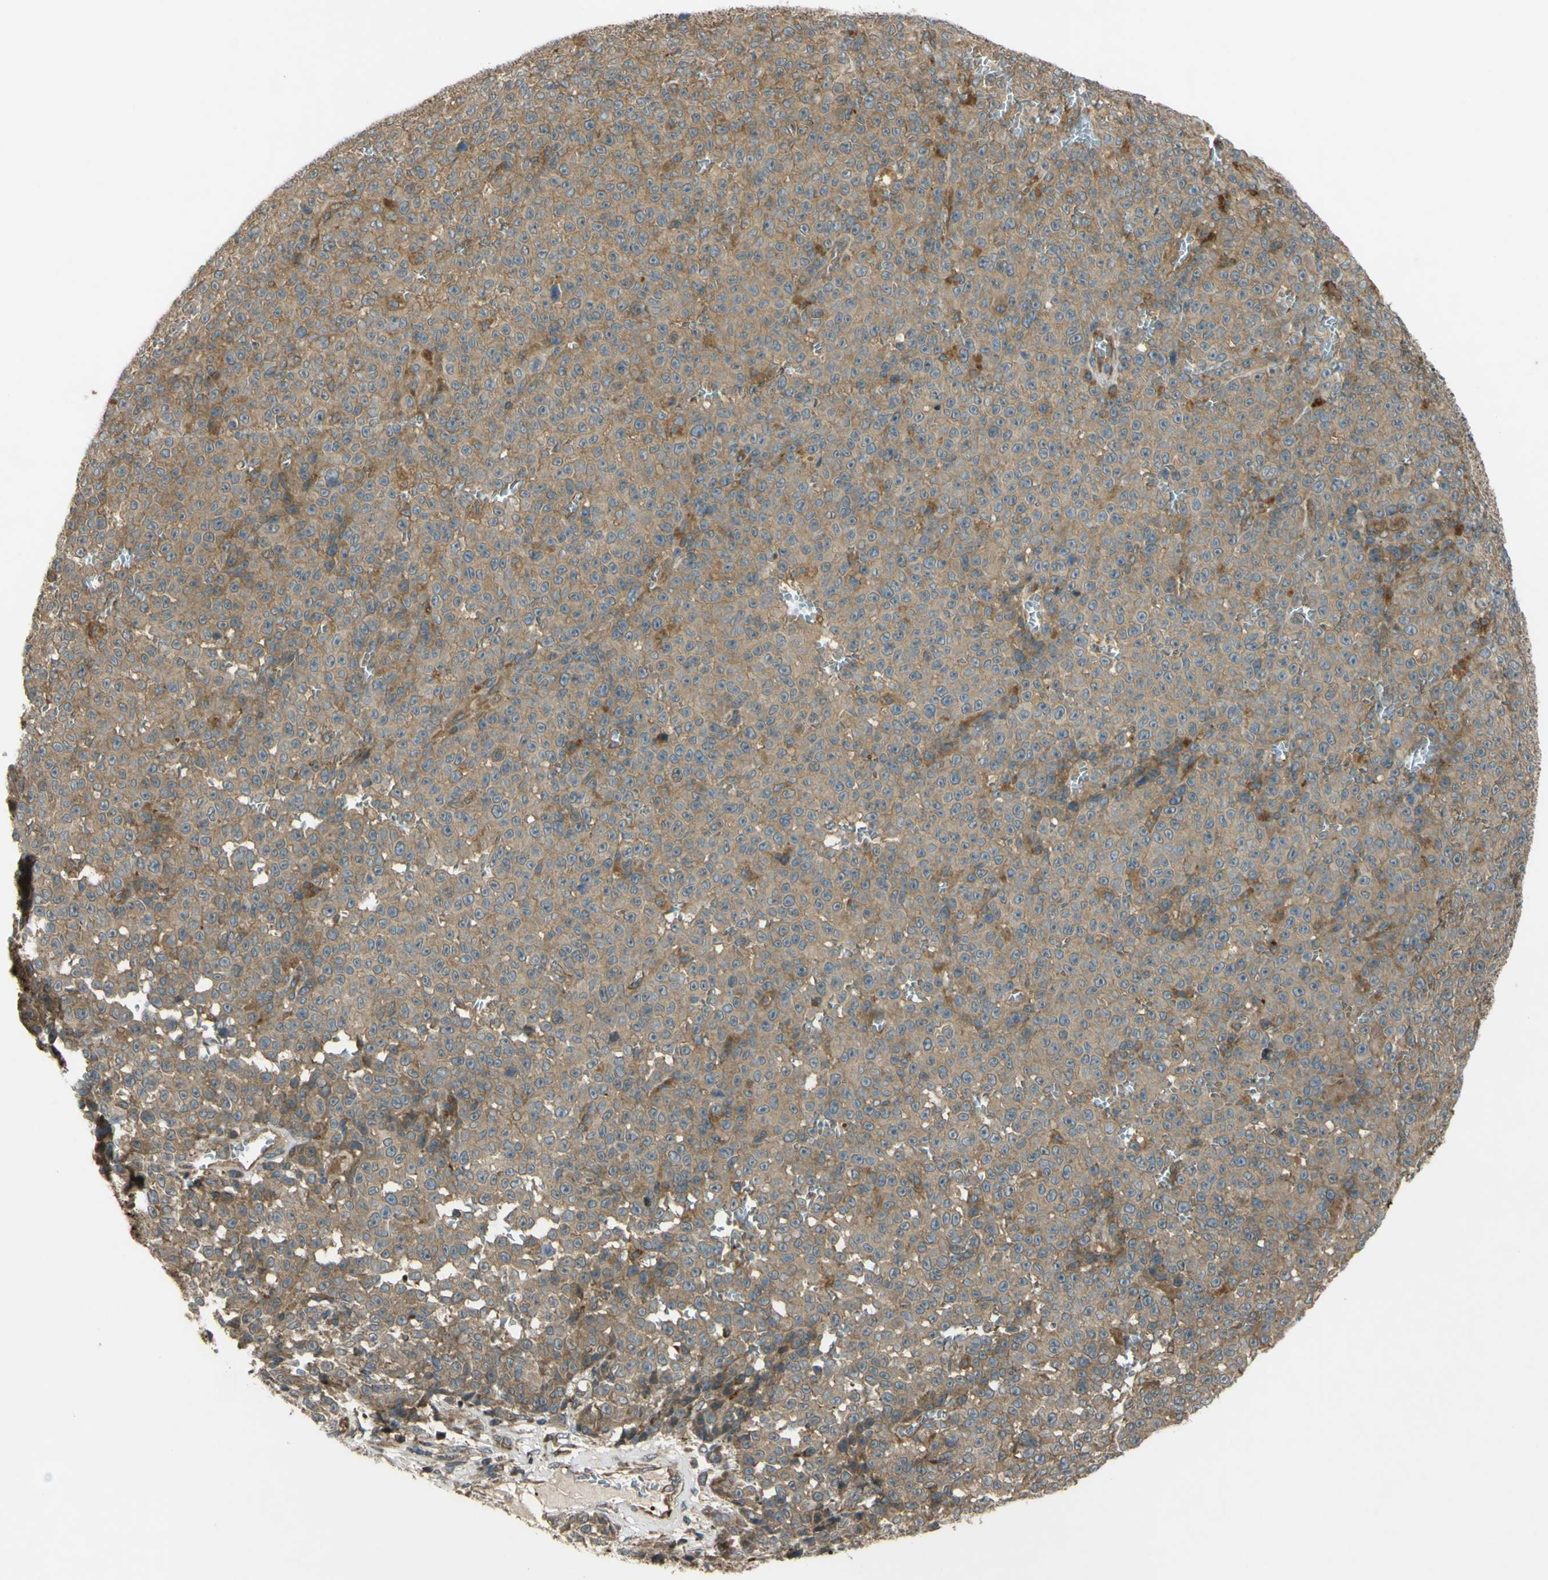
{"staining": {"intensity": "moderate", "quantity": ">75%", "location": "cytoplasmic/membranous"}, "tissue": "melanoma", "cell_type": "Tumor cells", "image_type": "cancer", "snomed": [{"axis": "morphology", "description": "Malignant melanoma, NOS"}, {"axis": "topography", "description": "Skin"}], "caption": "Tumor cells show moderate cytoplasmic/membranous positivity in approximately >75% of cells in malignant melanoma.", "gene": "FLII", "patient": {"sex": "female", "age": 82}}